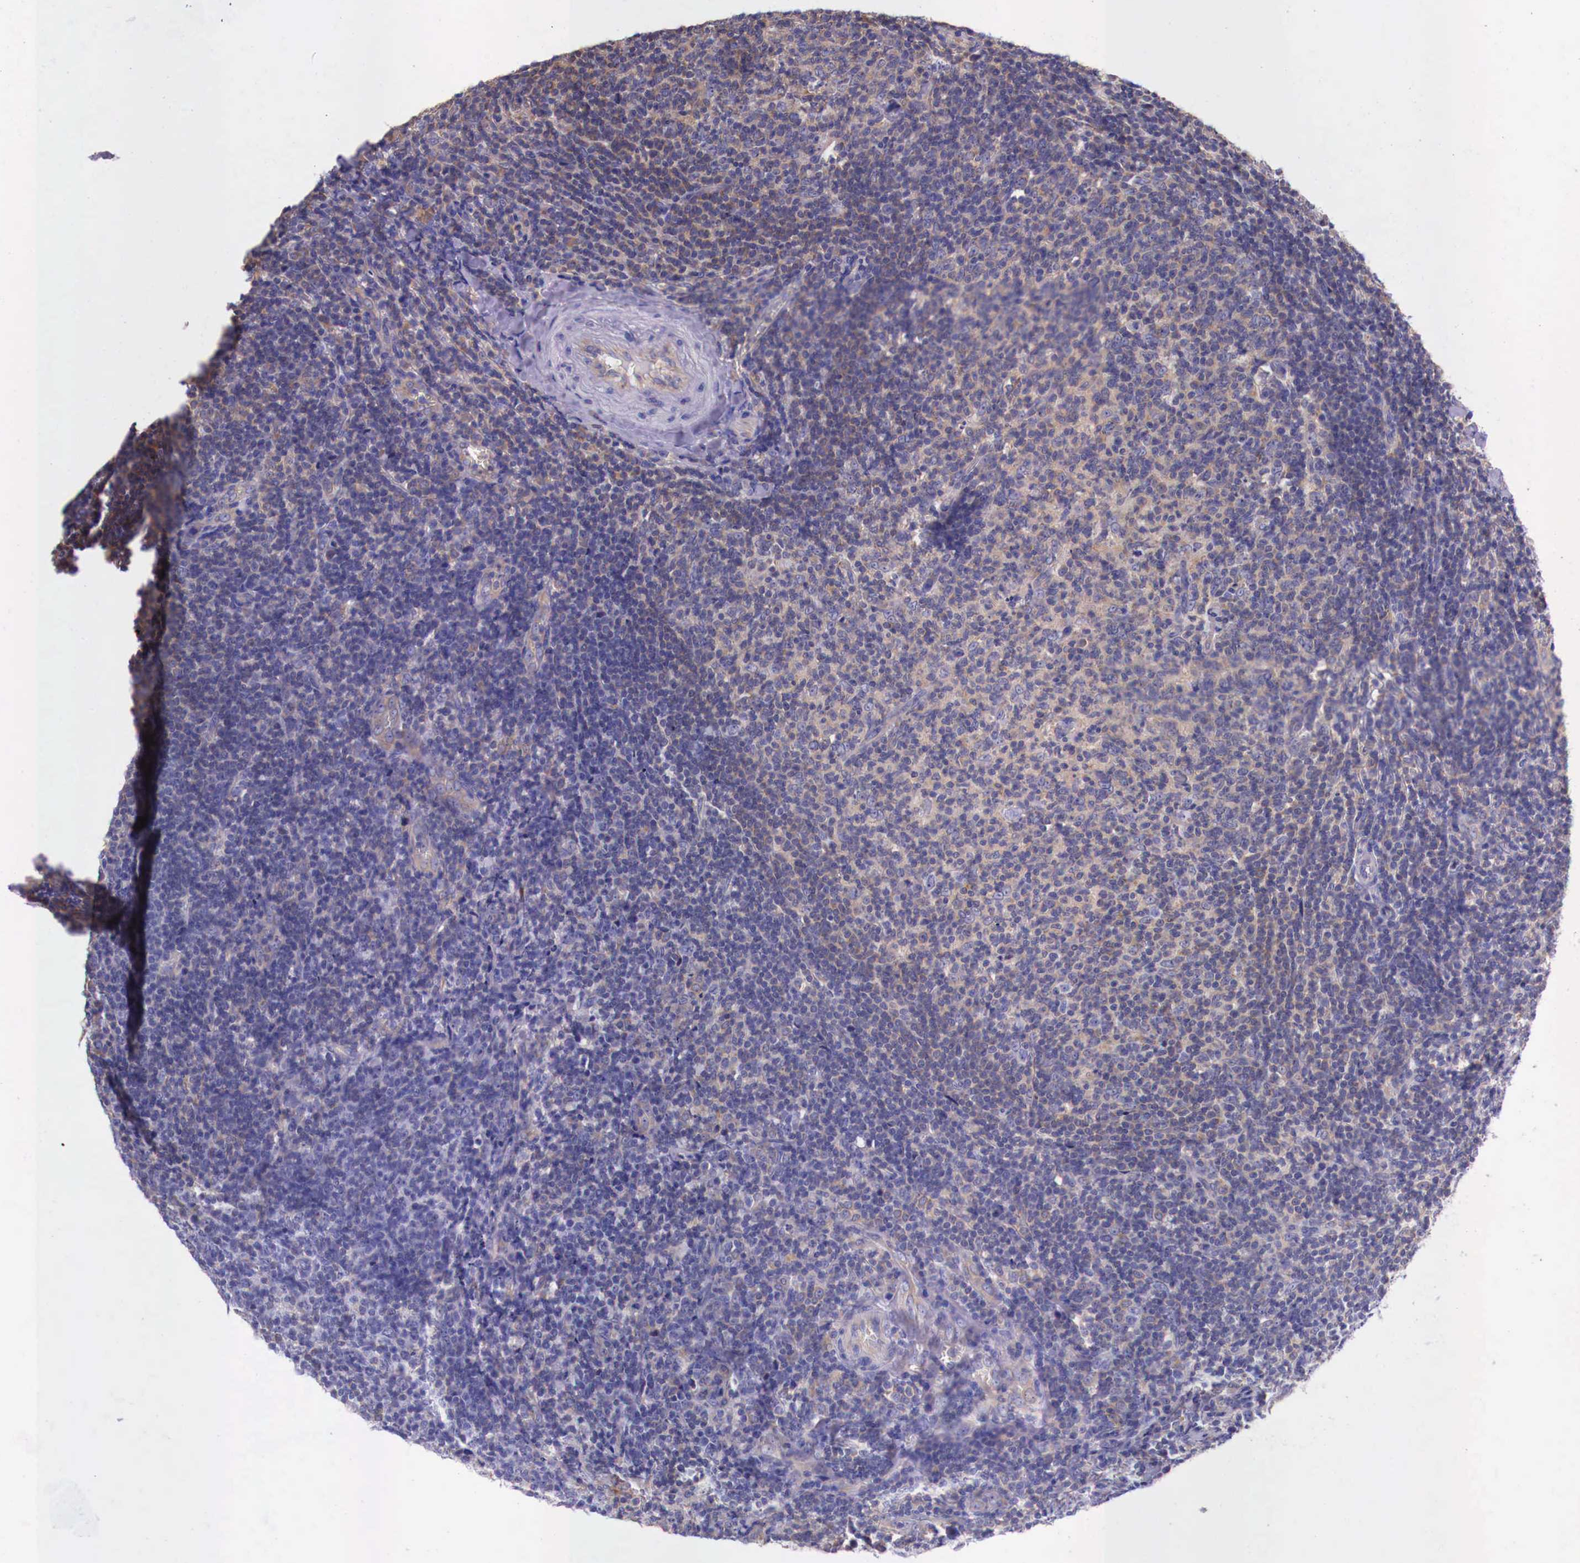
{"staining": {"intensity": "negative", "quantity": "none", "location": "none"}, "tissue": "lymphoma", "cell_type": "Tumor cells", "image_type": "cancer", "snomed": [{"axis": "morphology", "description": "Malignant lymphoma, non-Hodgkin's type, Low grade"}, {"axis": "topography", "description": "Lymph node"}], "caption": "IHC image of neoplastic tissue: human malignant lymphoma, non-Hodgkin's type (low-grade) stained with DAB exhibits no significant protein staining in tumor cells.", "gene": "GRIPAP1", "patient": {"sex": "male", "age": 74}}